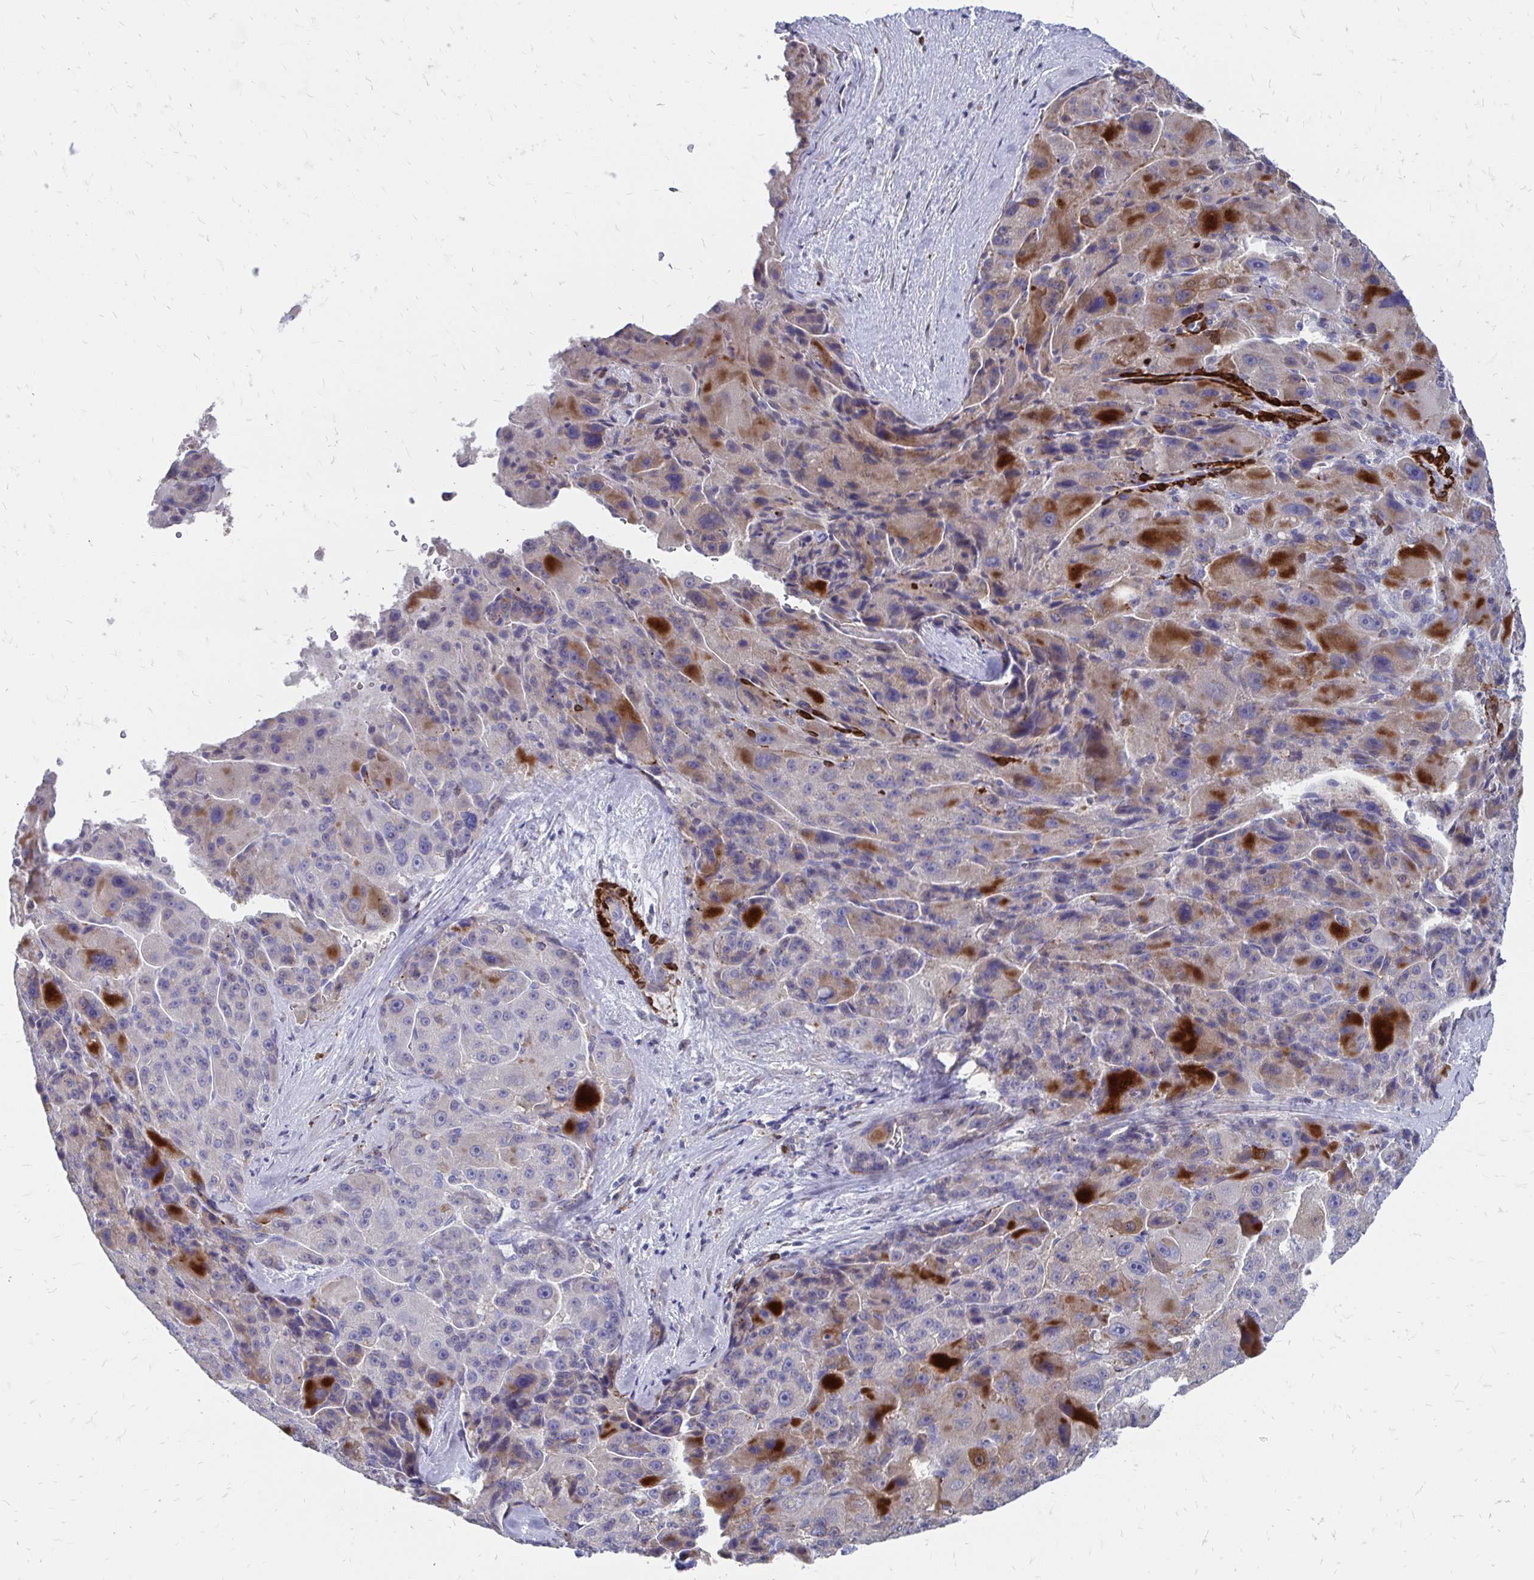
{"staining": {"intensity": "moderate", "quantity": "<25%", "location": "cytoplasmic/membranous"}, "tissue": "liver cancer", "cell_type": "Tumor cells", "image_type": "cancer", "snomed": [{"axis": "morphology", "description": "Carcinoma, Hepatocellular, NOS"}, {"axis": "topography", "description": "Liver"}], "caption": "Protein staining shows moderate cytoplasmic/membranous staining in approximately <25% of tumor cells in liver cancer.", "gene": "CDKL1", "patient": {"sex": "male", "age": 76}}